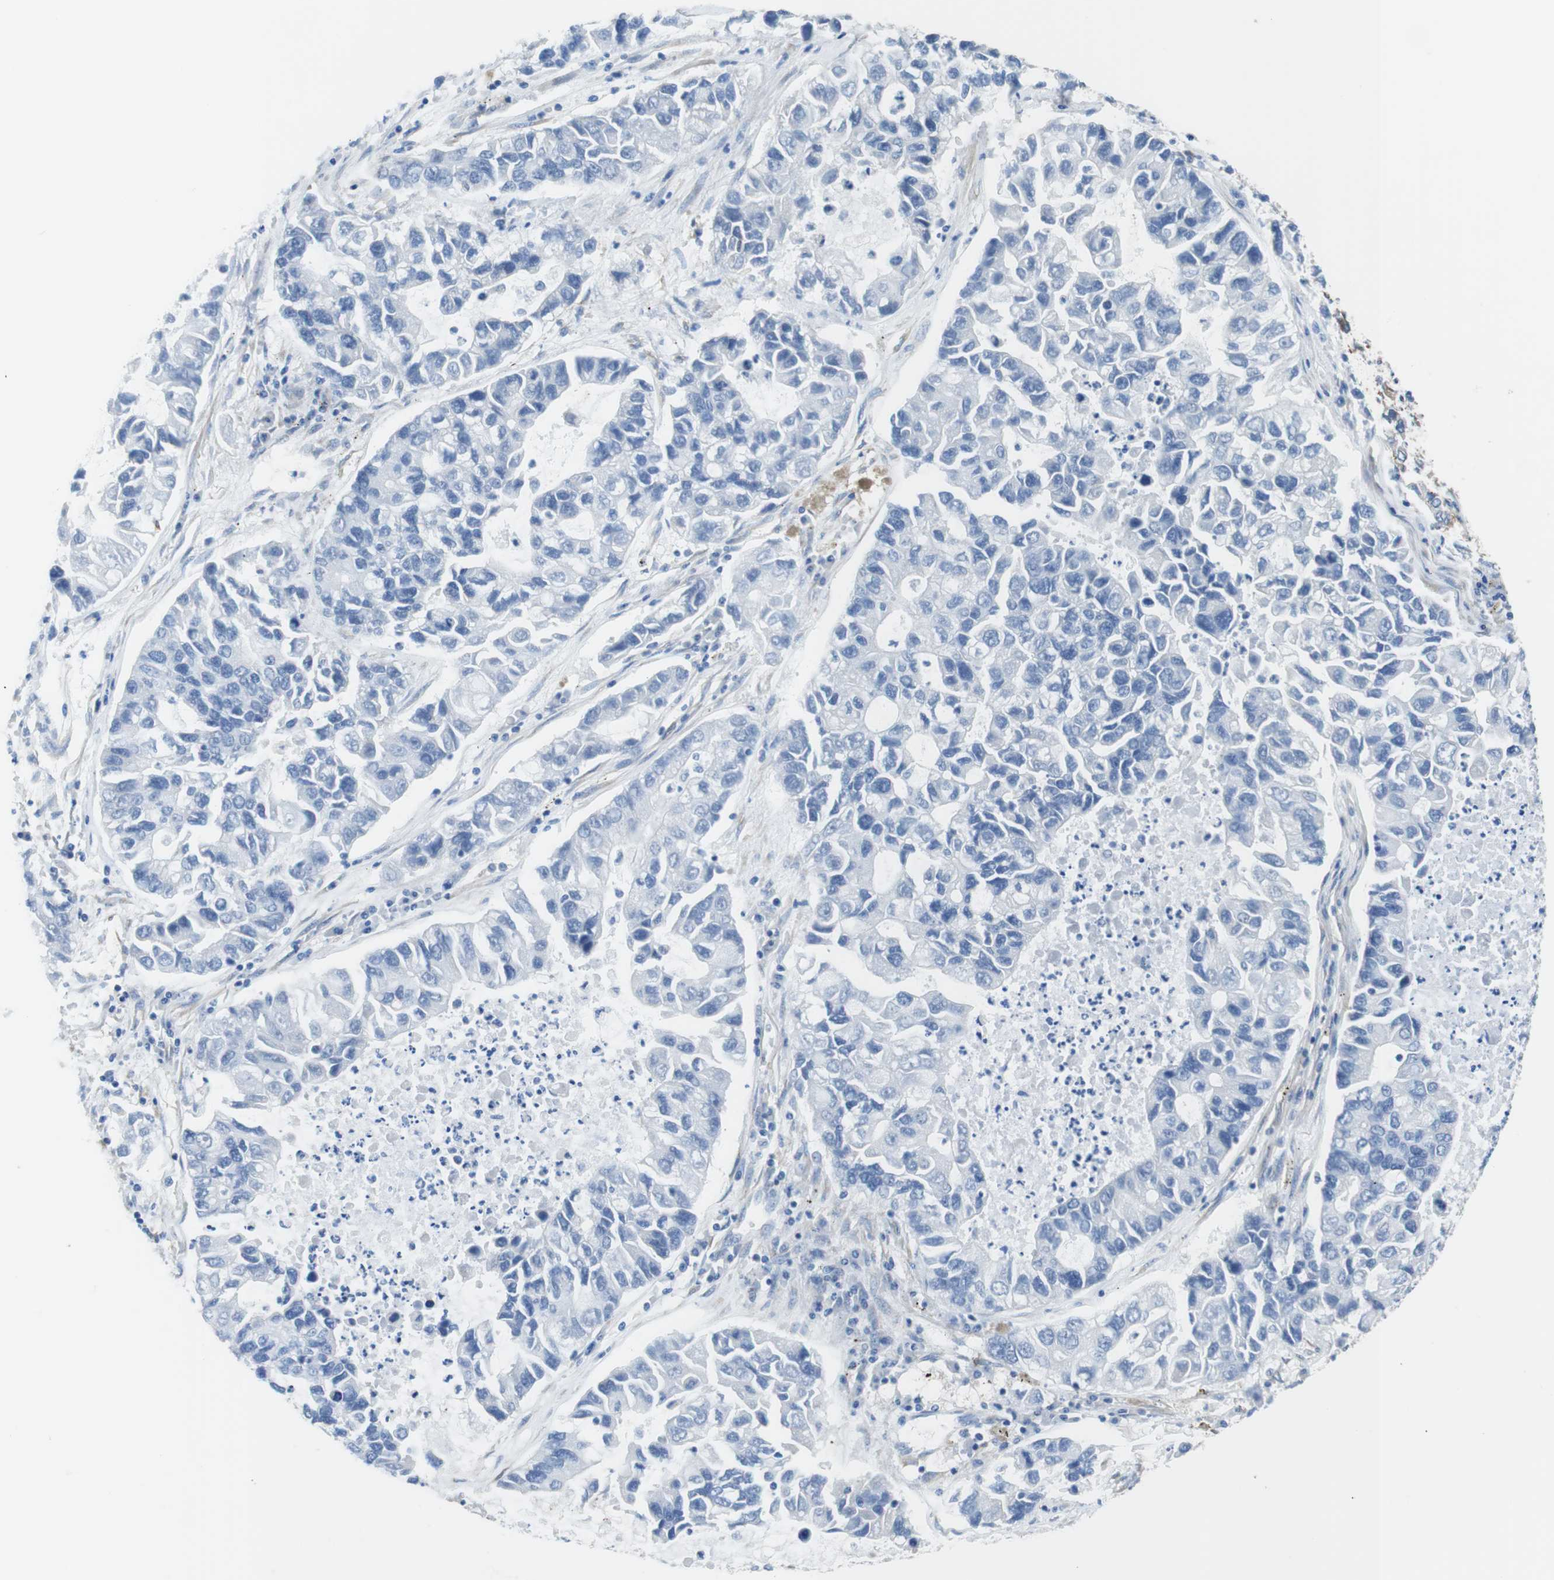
{"staining": {"intensity": "negative", "quantity": "none", "location": "none"}, "tissue": "lung cancer", "cell_type": "Tumor cells", "image_type": "cancer", "snomed": [{"axis": "morphology", "description": "Adenocarcinoma, NOS"}, {"axis": "topography", "description": "Lung"}], "caption": "Photomicrograph shows no protein staining in tumor cells of adenocarcinoma (lung) tissue.", "gene": "CDH8", "patient": {"sex": "female", "age": 51}}